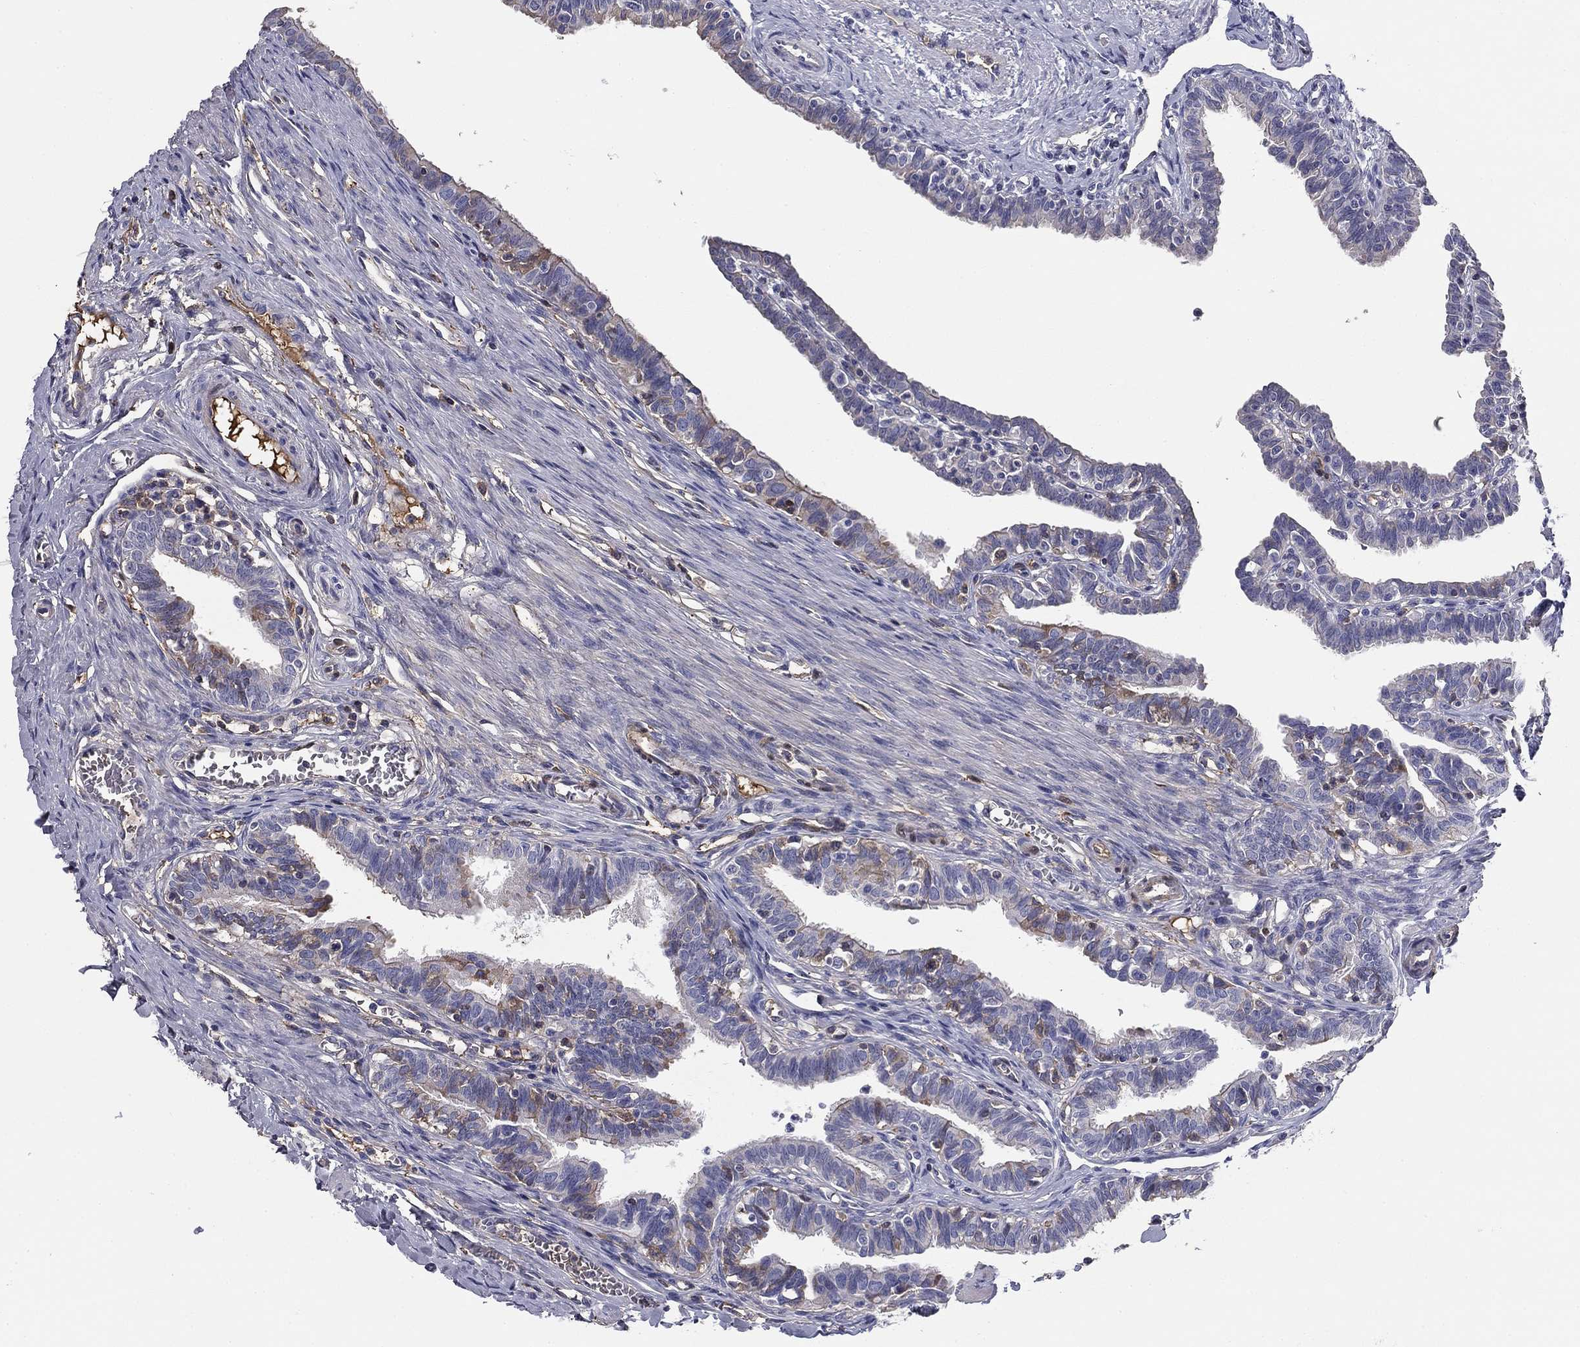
{"staining": {"intensity": "moderate", "quantity": "<25%", "location": "cytoplasmic/membranous"}, "tissue": "fallopian tube", "cell_type": "Glandular cells", "image_type": "normal", "snomed": [{"axis": "morphology", "description": "Normal tissue, NOS"}, {"axis": "topography", "description": "Fallopian tube"}], "caption": "Protein analysis of normal fallopian tube exhibits moderate cytoplasmic/membranous expression in approximately <25% of glandular cells.", "gene": "CPLX4", "patient": {"sex": "female", "age": 36}}